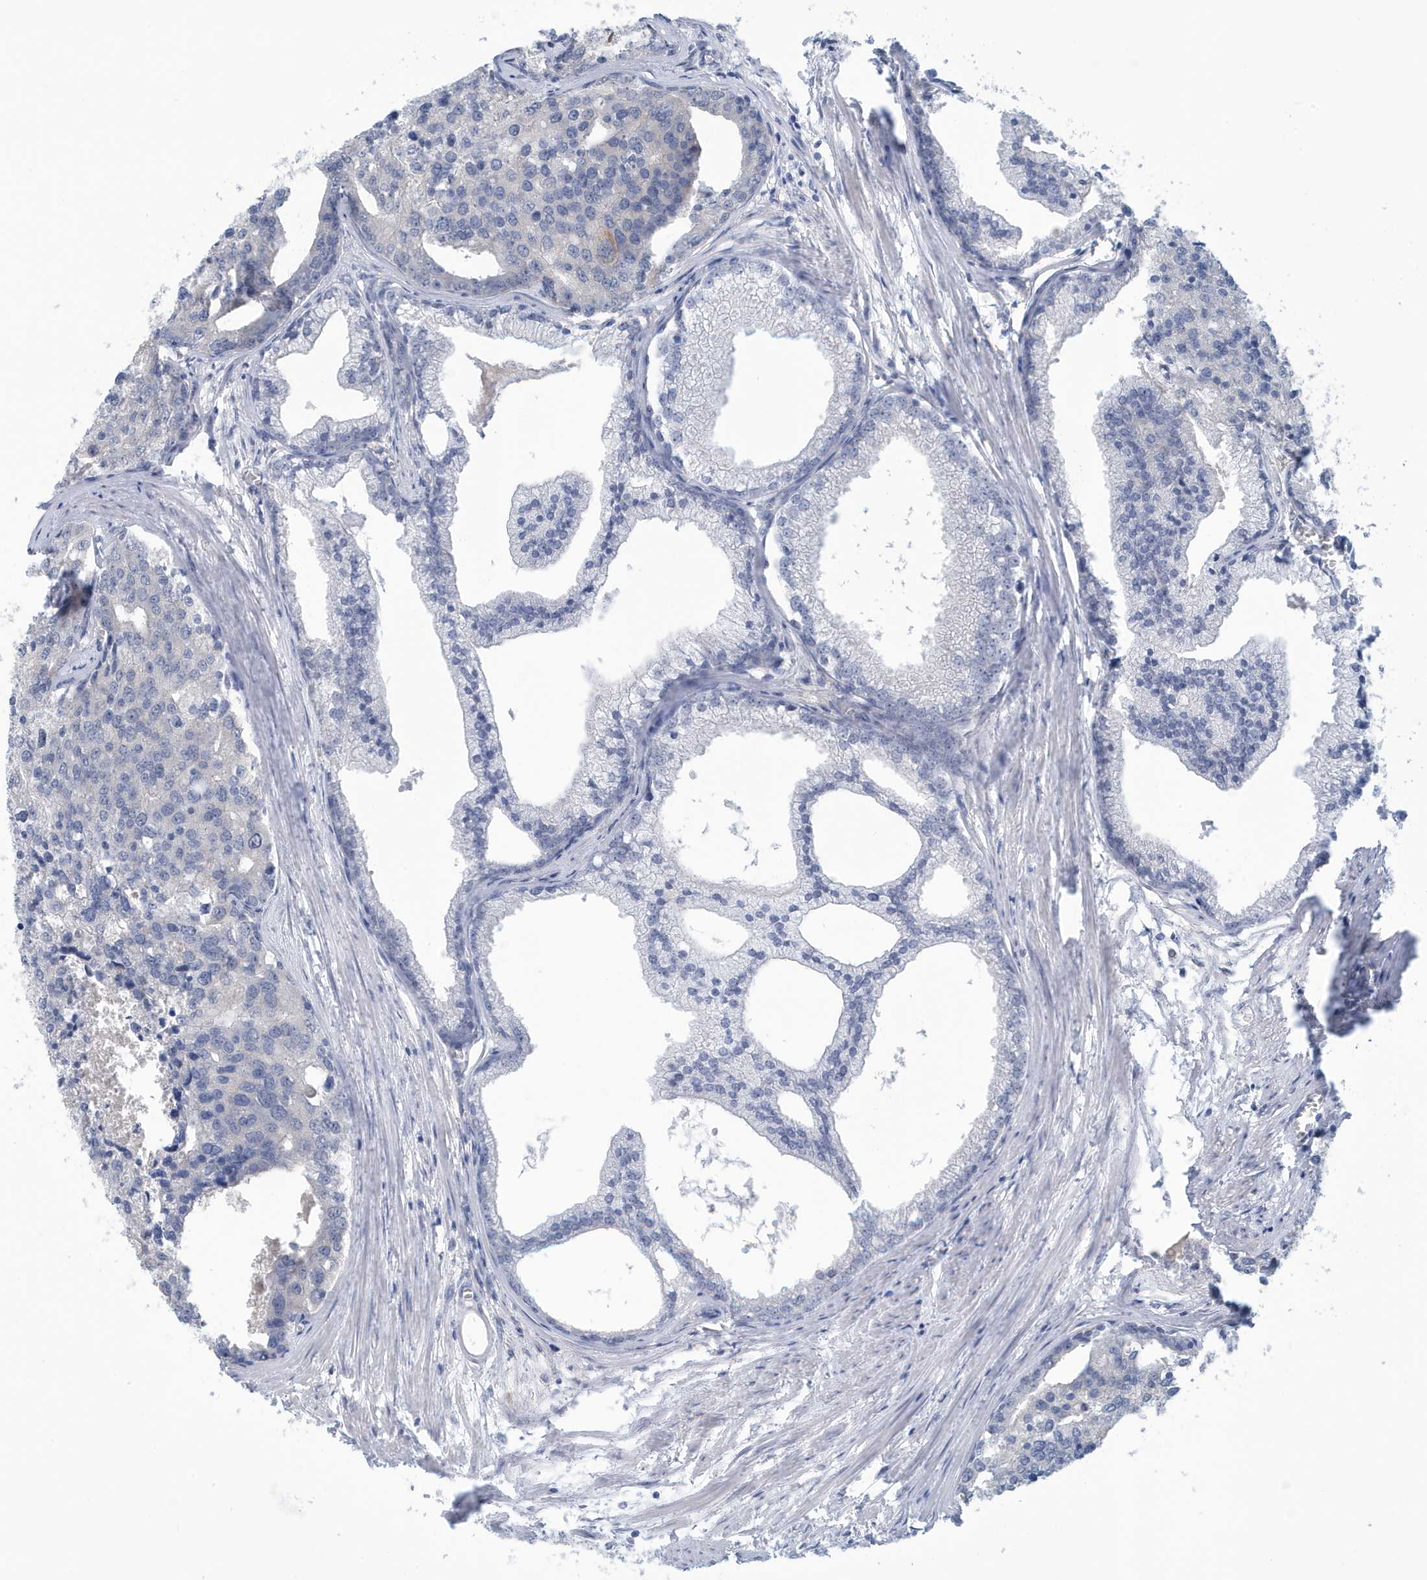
{"staining": {"intensity": "negative", "quantity": "none", "location": "none"}, "tissue": "prostate cancer", "cell_type": "Tumor cells", "image_type": "cancer", "snomed": [{"axis": "morphology", "description": "Adenocarcinoma, High grade"}, {"axis": "topography", "description": "Prostate"}], "caption": "Image shows no protein staining in tumor cells of high-grade adenocarcinoma (prostate) tissue.", "gene": "VTA1", "patient": {"sex": "male", "age": 50}}